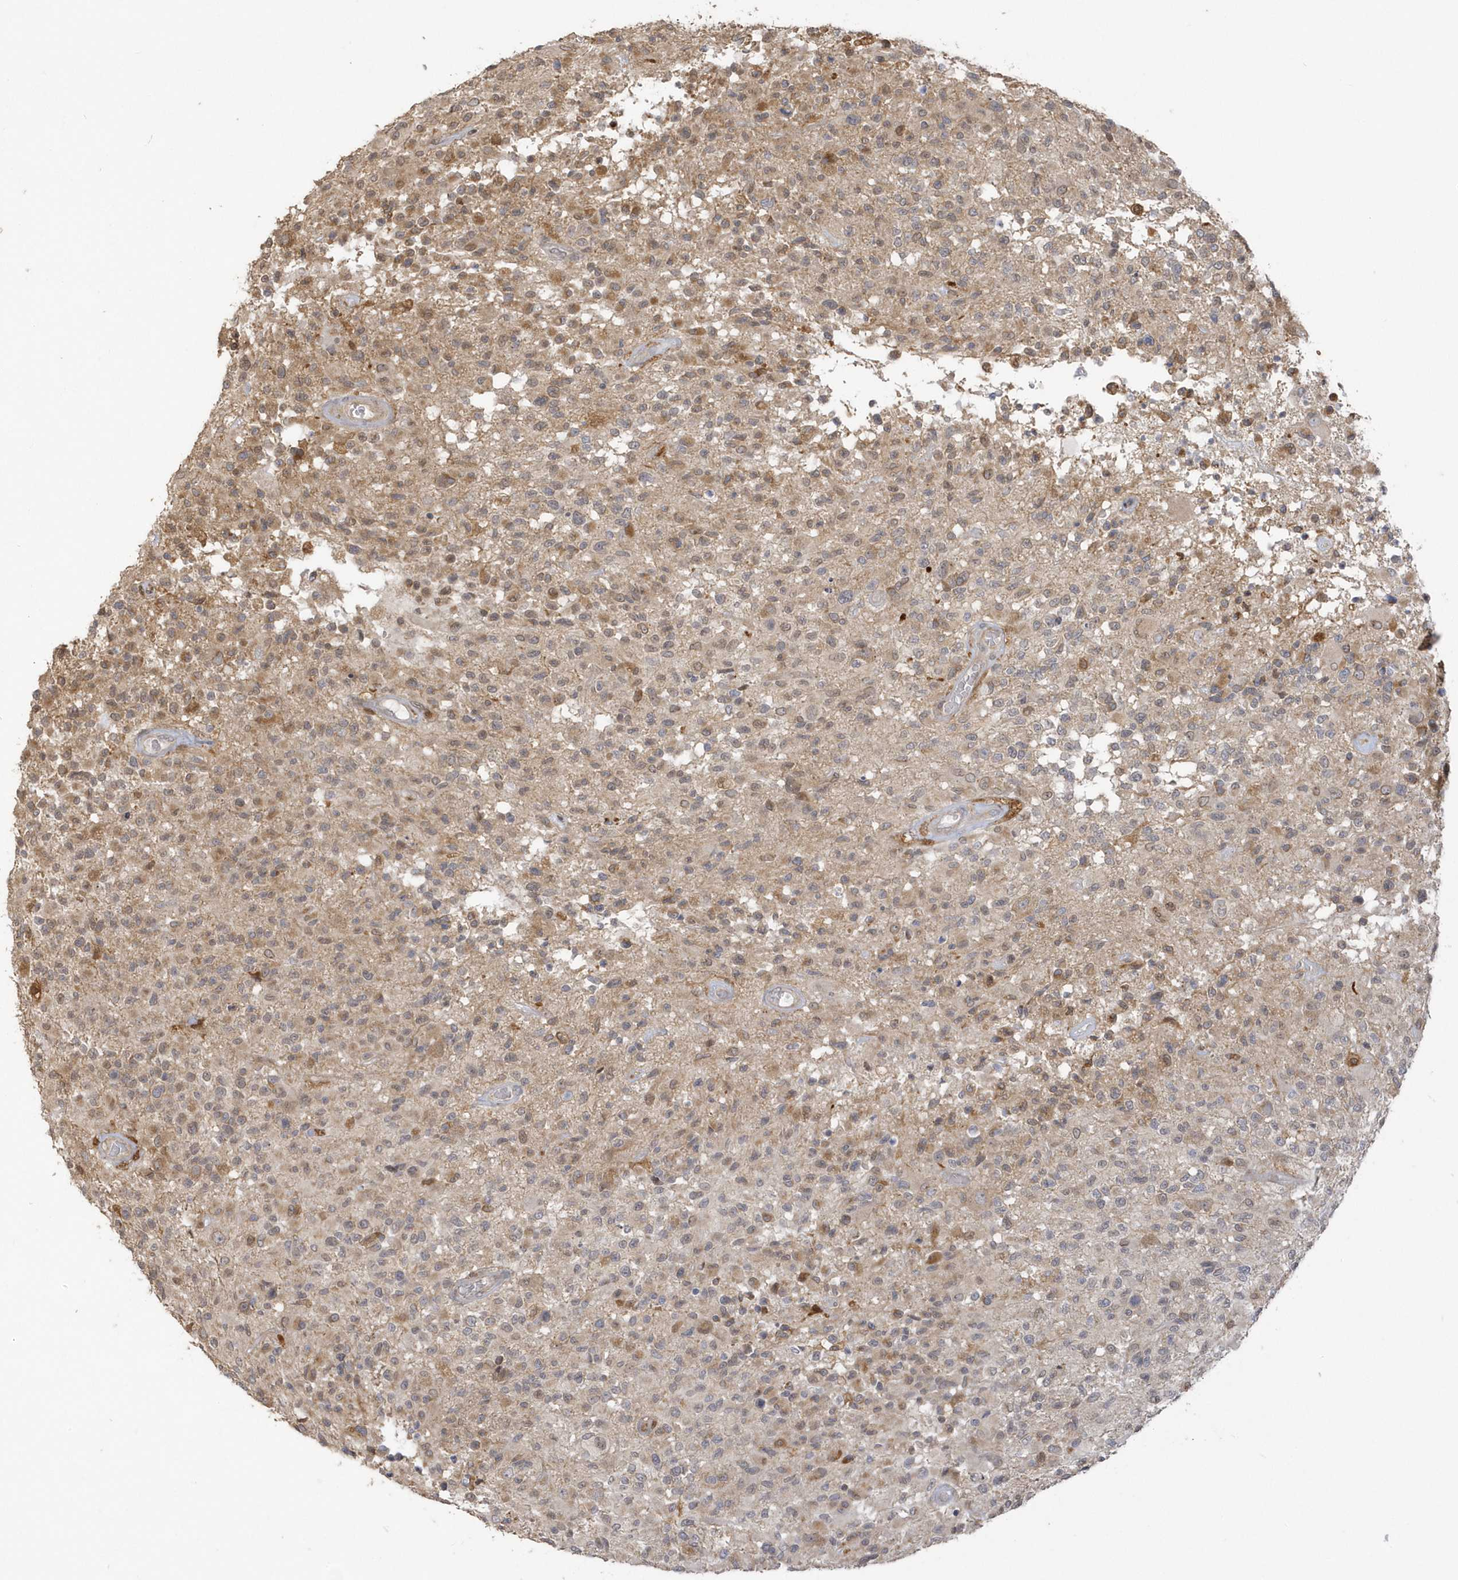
{"staining": {"intensity": "moderate", "quantity": "<25%", "location": "cytoplasmic/membranous"}, "tissue": "glioma", "cell_type": "Tumor cells", "image_type": "cancer", "snomed": [{"axis": "morphology", "description": "Glioma, malignant, High grade"}, {"axis": "morphology", "description": "Glioblastoma, NOS"}, {"axis": "topography", "description": "Brain"}], "caption": "Approximately <25% of tumor cells in human glioma exhibit moderate cytoplasmic/membranous protein expression as visualized by brown immunohistochemical staining.", "gene": "NAF1", "patient": {"sex": "male", "age": 60}}